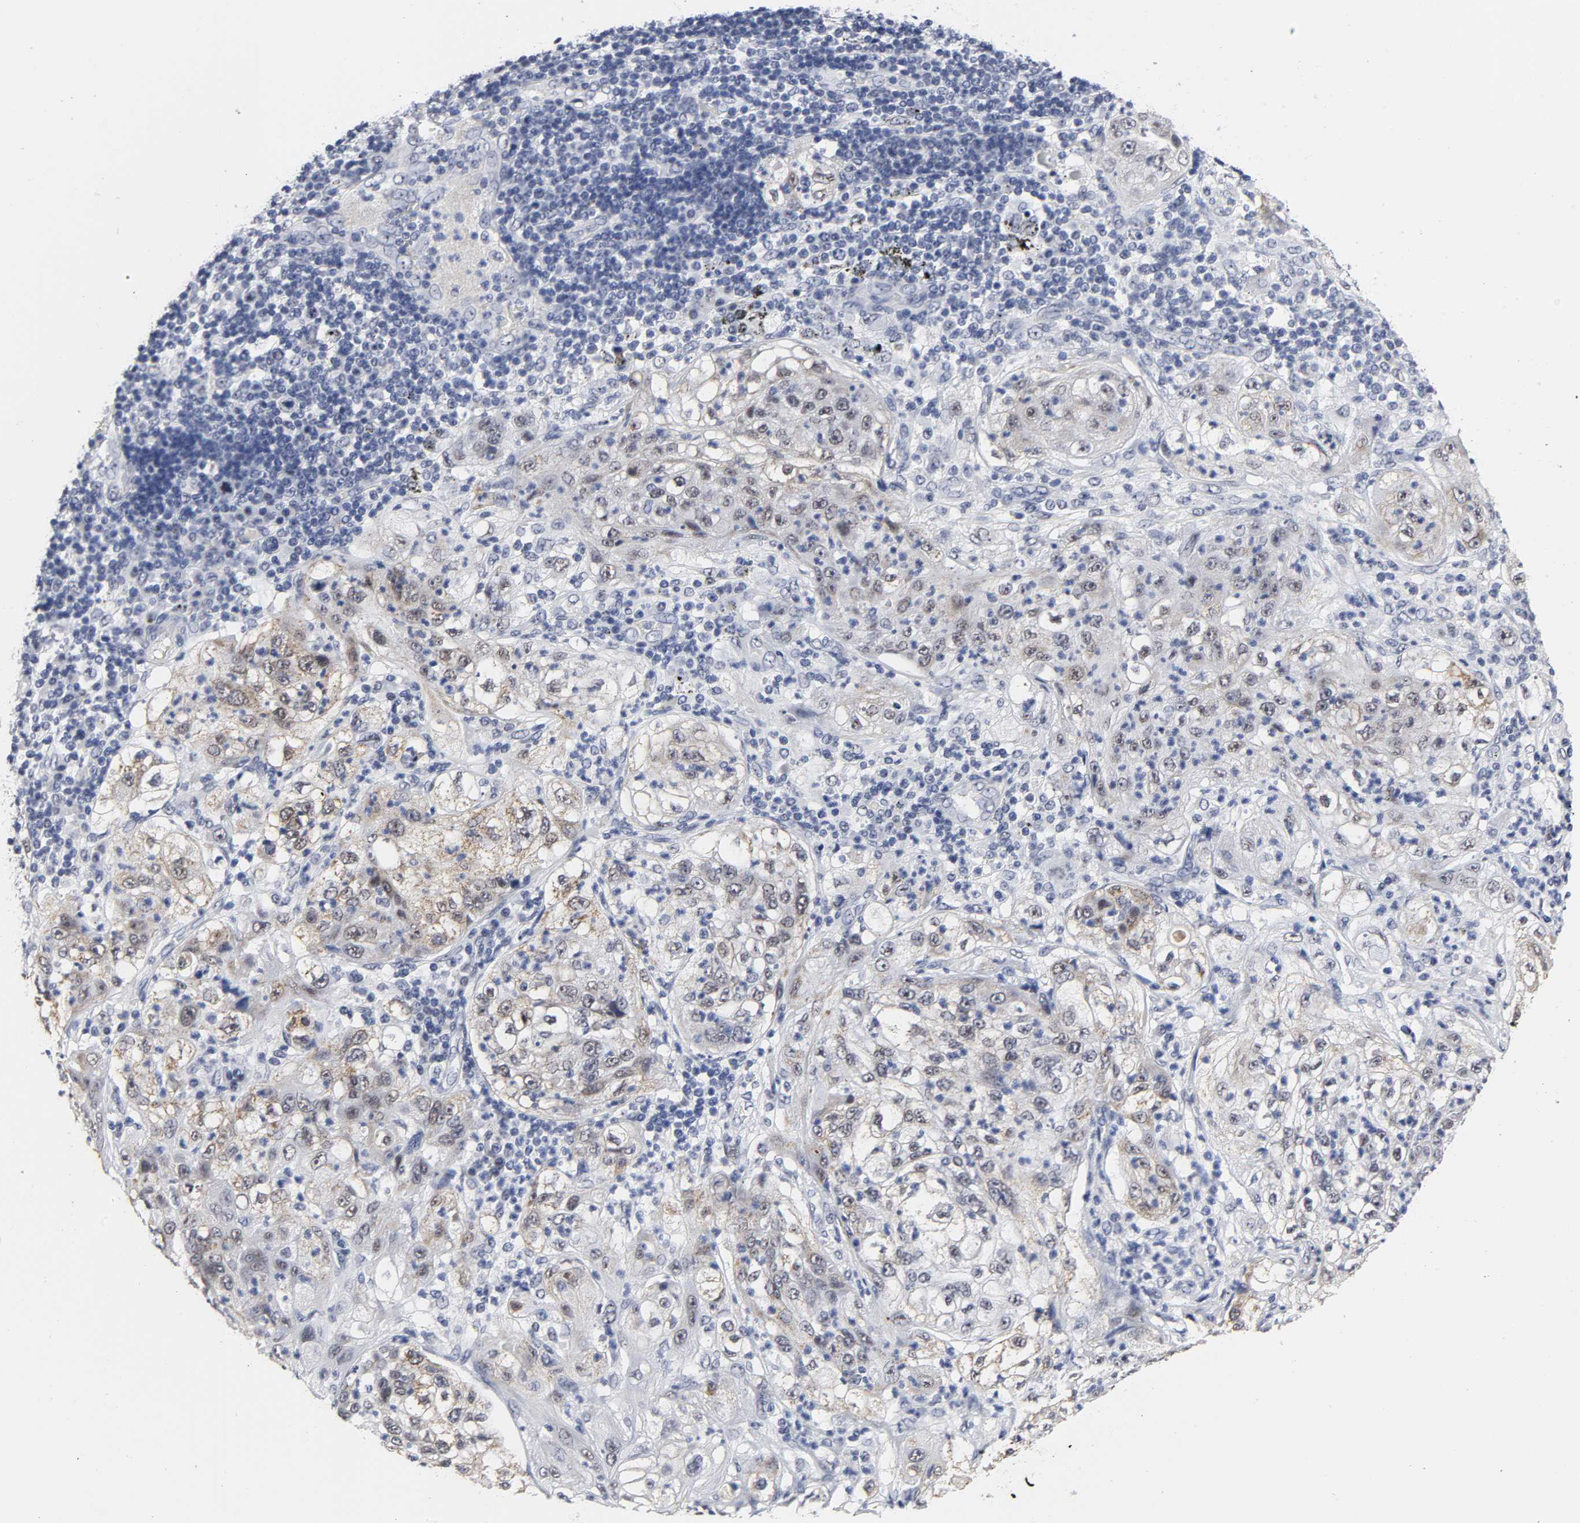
{"staining": {"intensity": "weak", "quantity": "25%-75%", "location": "cytoplasmic/membranous"}, "tissue": "lung cancer", "cell_type": "Tumor cells", "image_type": "cancer", "snomed": [{"axis": "morphology", "description": "Inflammation, NOS"}, {"axis": "morphology", "description": "Squamous cell carcinoma, NOS"}, {"axis": "topography", "description": "Lymph node"}, {"axis": "topography", "description": "Soft tissue"}, {"axis": "topography", "description": "Lung"}], "caption": "Approximately 25%-75% of tumor cells in lung cancer show weak cytoplasmic/membranous protein expression as visualized by brown immunohistochemical staining.", "gene": "GRHL2", "patient": {"sex": "male", "age": 66}}